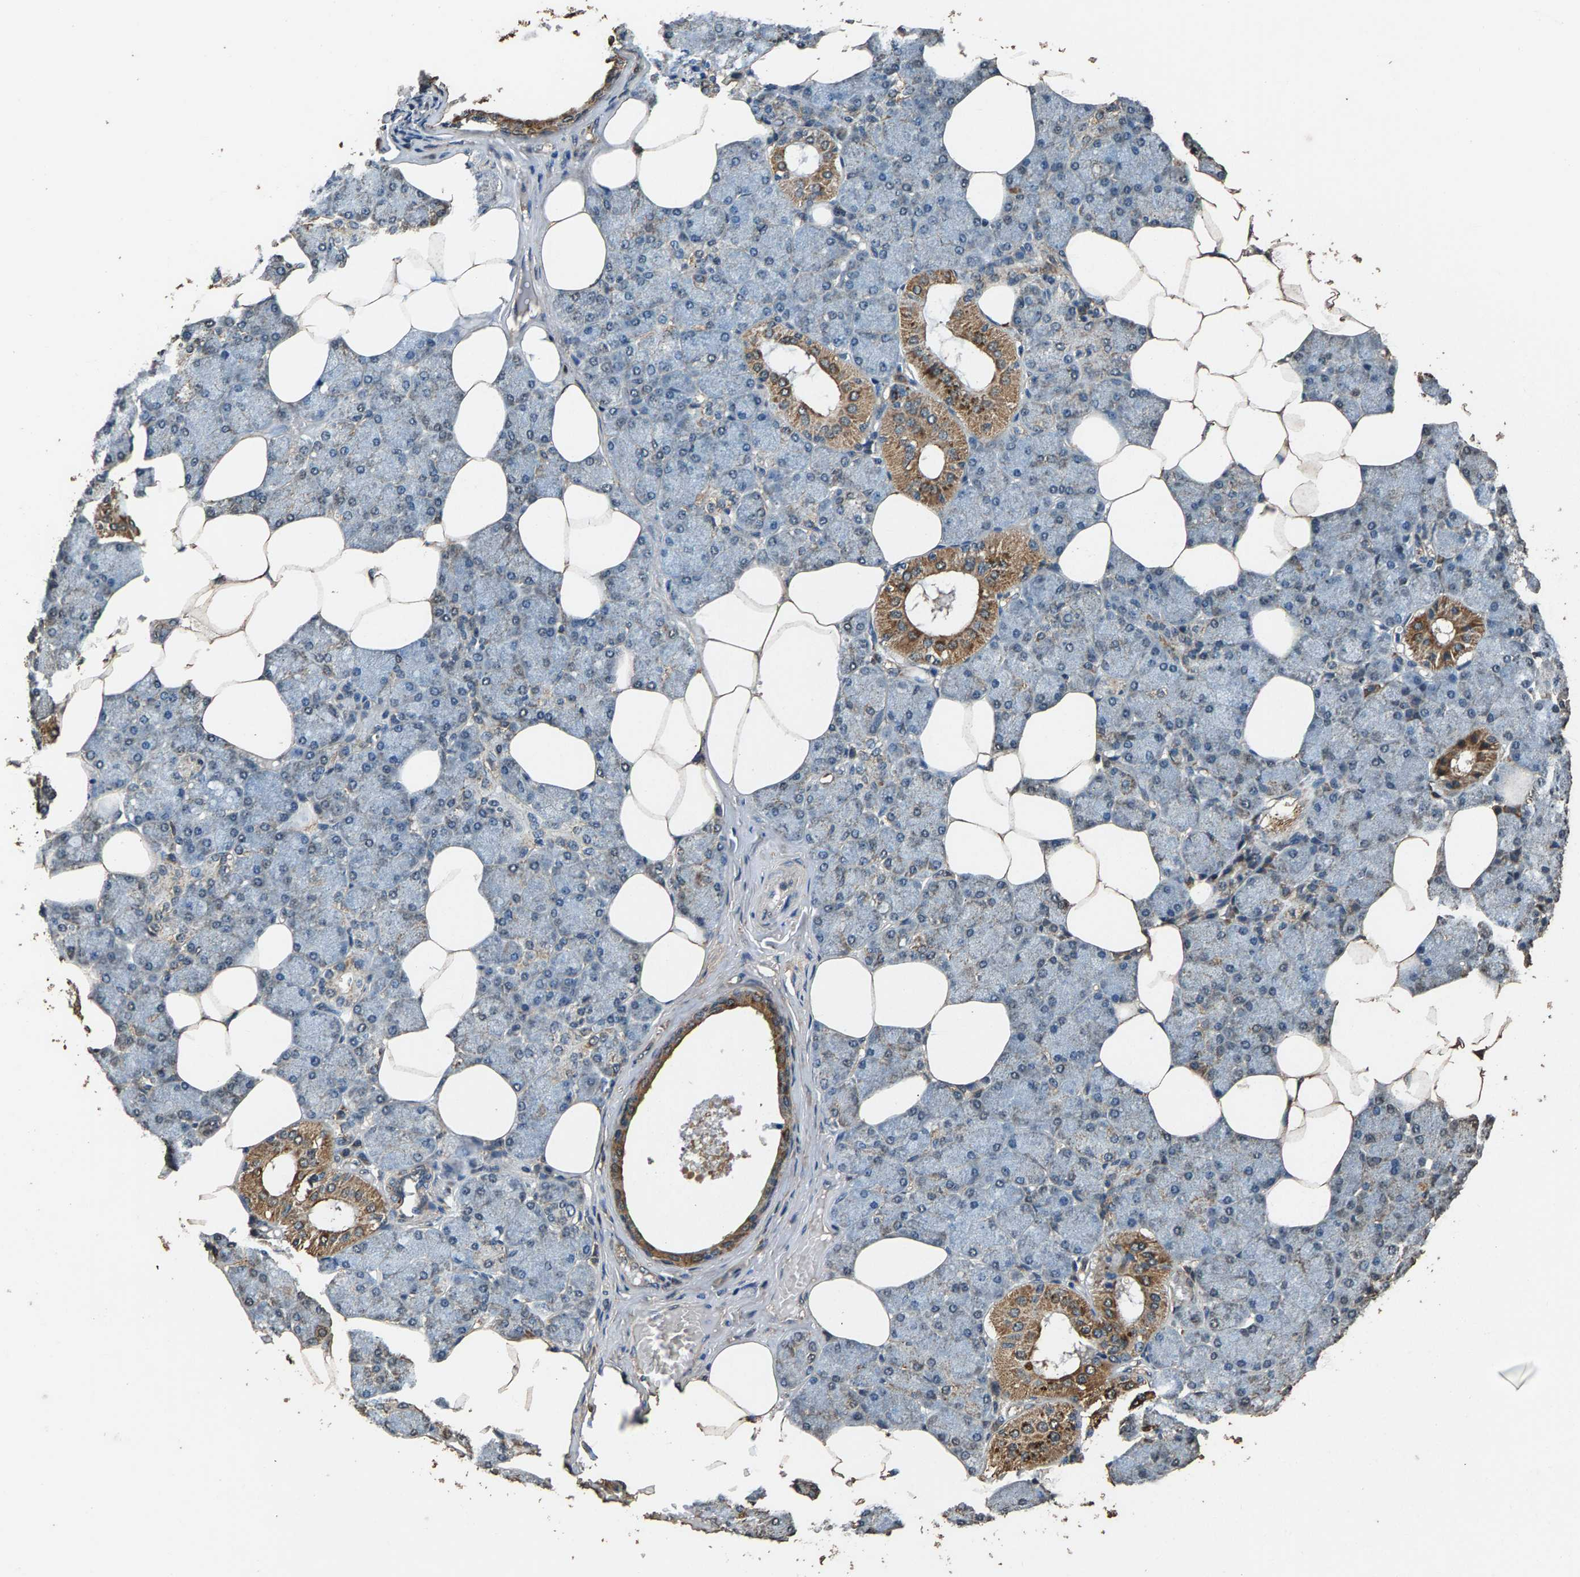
{"staining": {"intensity": "strong", "quantity": "<25%", "location": "cytoplasmic/membranous"}, "tissue": "salivary gland", "cell_type": "Glandular cells", "image_type": "normal", "snomed": [{"axis": "morphology", "description": "Normal tissue, NOS"}, {"axis": "topography", "description": "Salivary gland"}], "caption": "Unremarkable salivary gland exhibits strong cytoplasmic/membranous staining in approximately <25% of glandular cells (Brightfield microscopy of DAB IHC at high magnification)..", "gene": "MRPL27", "patient": {"sex": "male", "age": 62}}